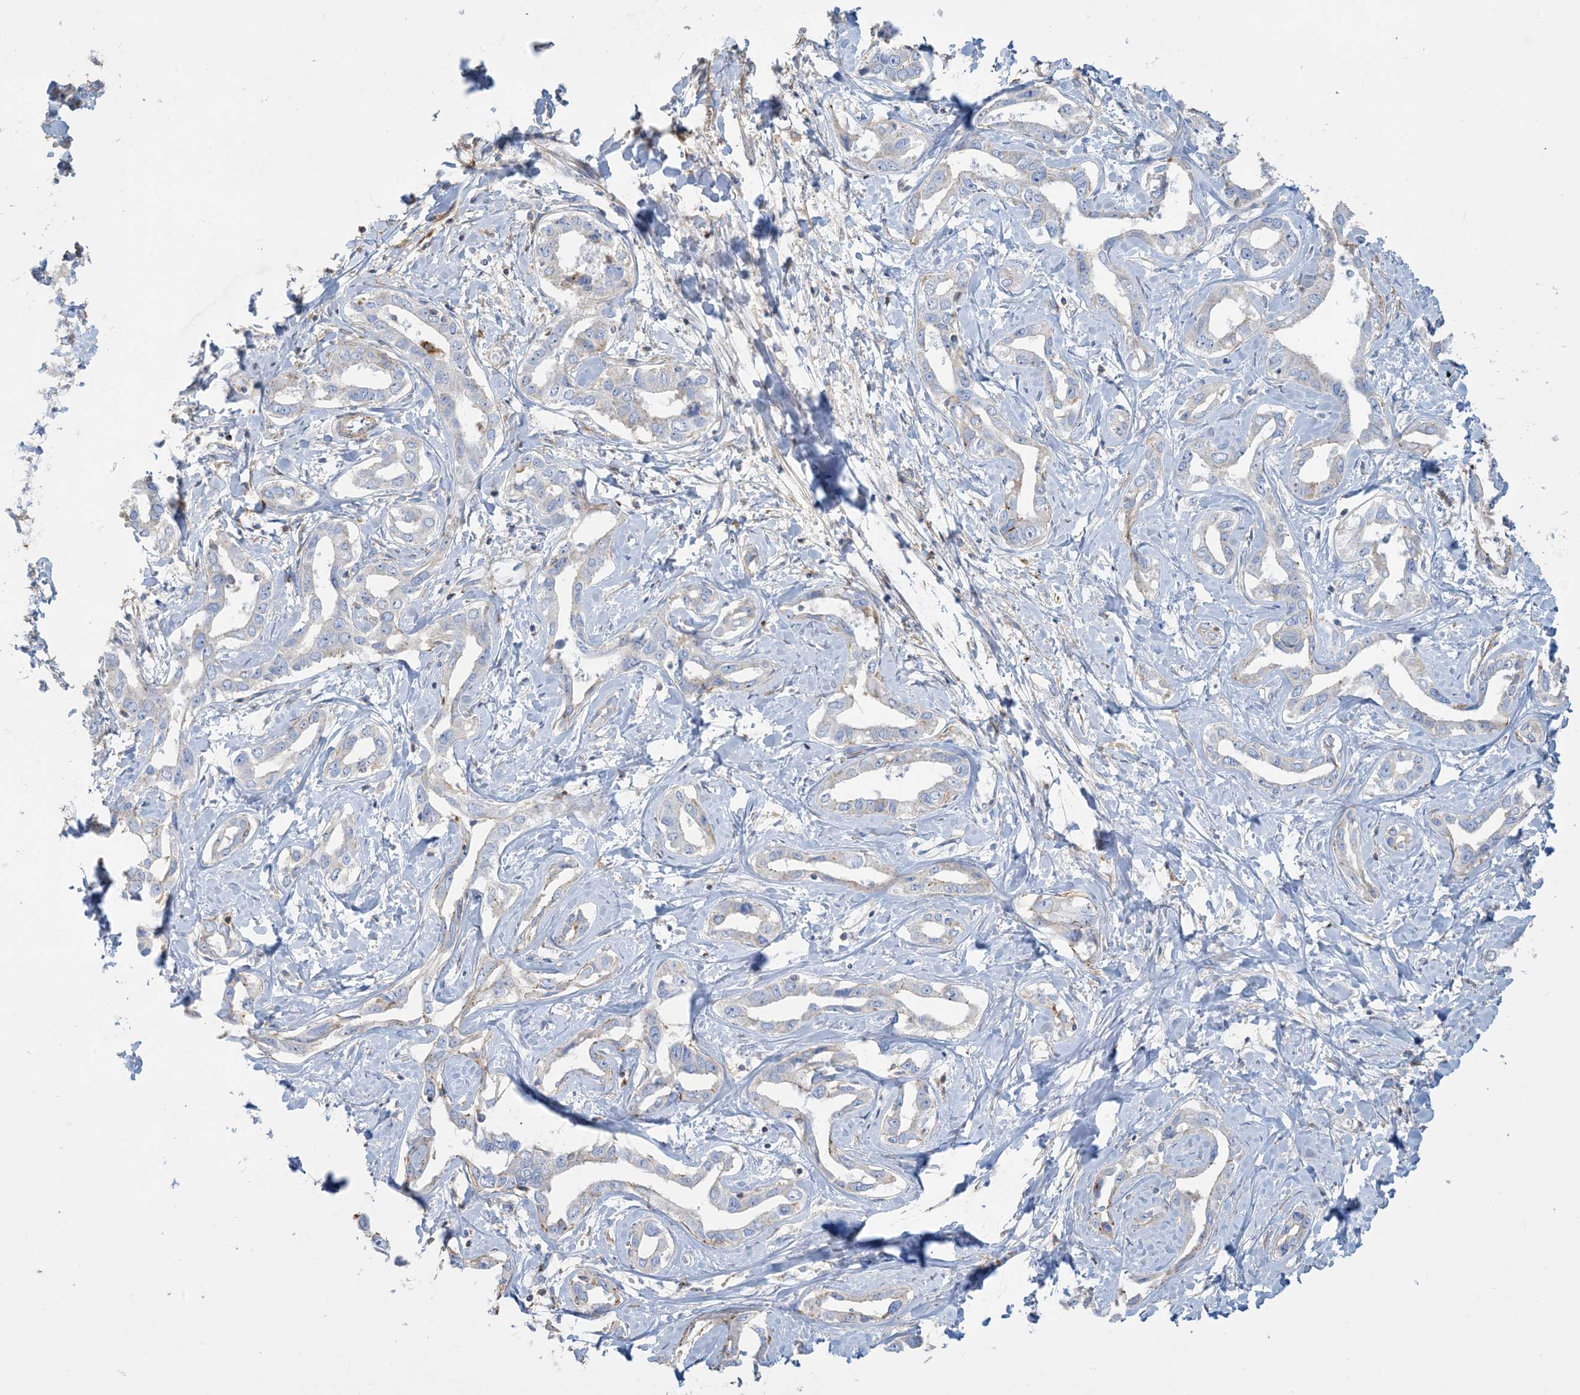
{"staining": {"intensity": "negative", "quantity": "none", "location": "none"}, "tissue": "liver cancer", "cell_type": "Tumor cells", "image_type": "cancer", "snomed": [{"axis": "morphology", "description": "Cholangiocarcinoma"}, {"axis": "topography", "description": "Liver"}], "caption": "Liver cancer (cholangiocarcinoma) was stained to show a protein in brown. There is no significant positivity in tumor cells.", "gene": "GTF3C2", "patient": {"sex": "male", "age": 59}}